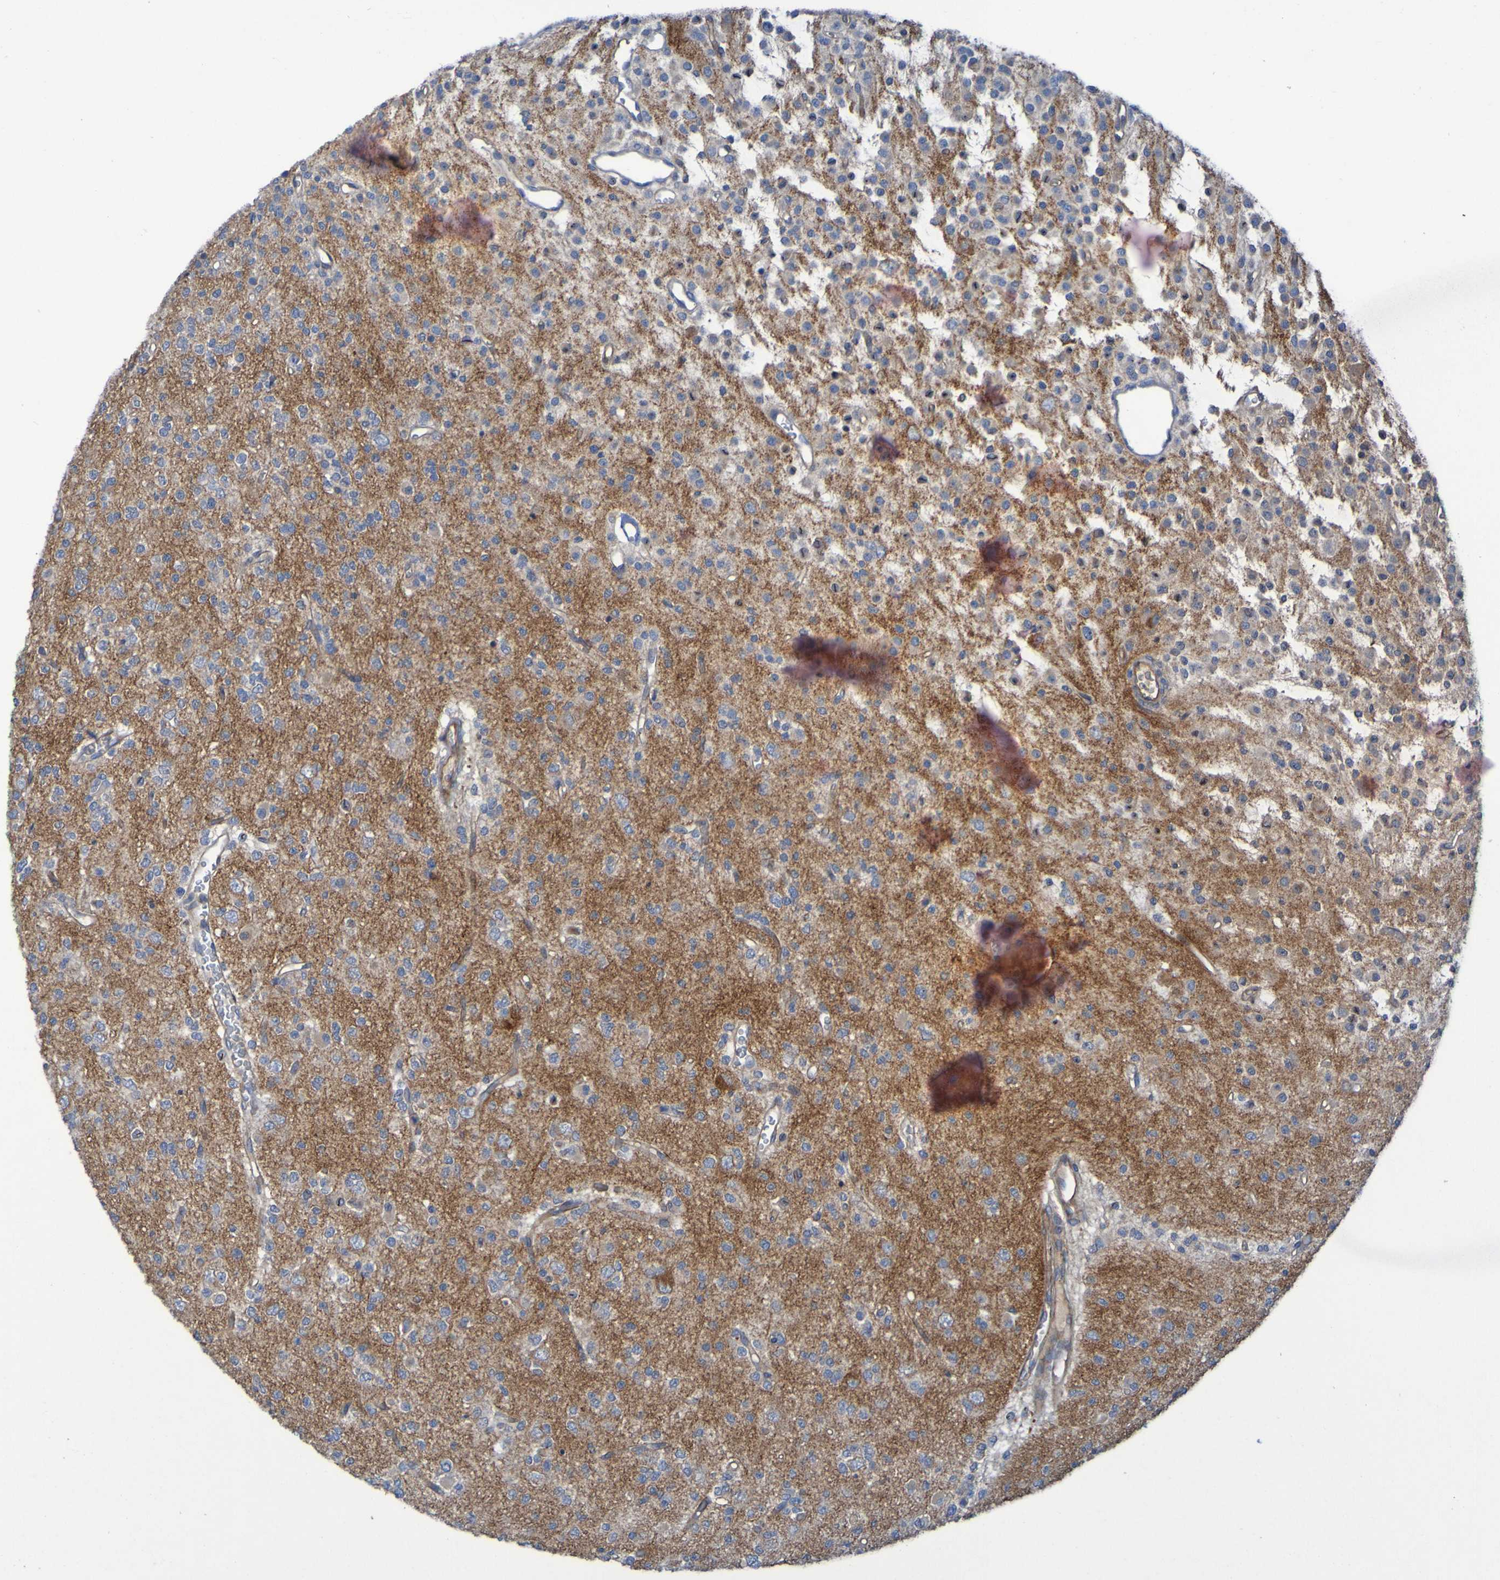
{"staining": {"intensity": "moderate", "quantity": "<25%", "location": "cytoplasmic/membranous"}, "tissue": "glioma", "cell_type": "Tumor cells", "image_type": "cancer", "snomed": [{"axis": "morphology", "description": "Glioma, malignant, Low grade"}, {"axis": "topography", "description": "Brain"}], "caption": "Immunohistochemistry of human glioma exhibits low levels of moderate cytoplasmic/membranous staining in about <25% of tumor cells. Using DAB (3,3'-diaminobenzidine) (brown) and hematoxylin (blue) stains, captured at high magnification using brightfield microscopy.", "gene": "ARHGEF16", "patient": {"sex": "male", "age": 38}}